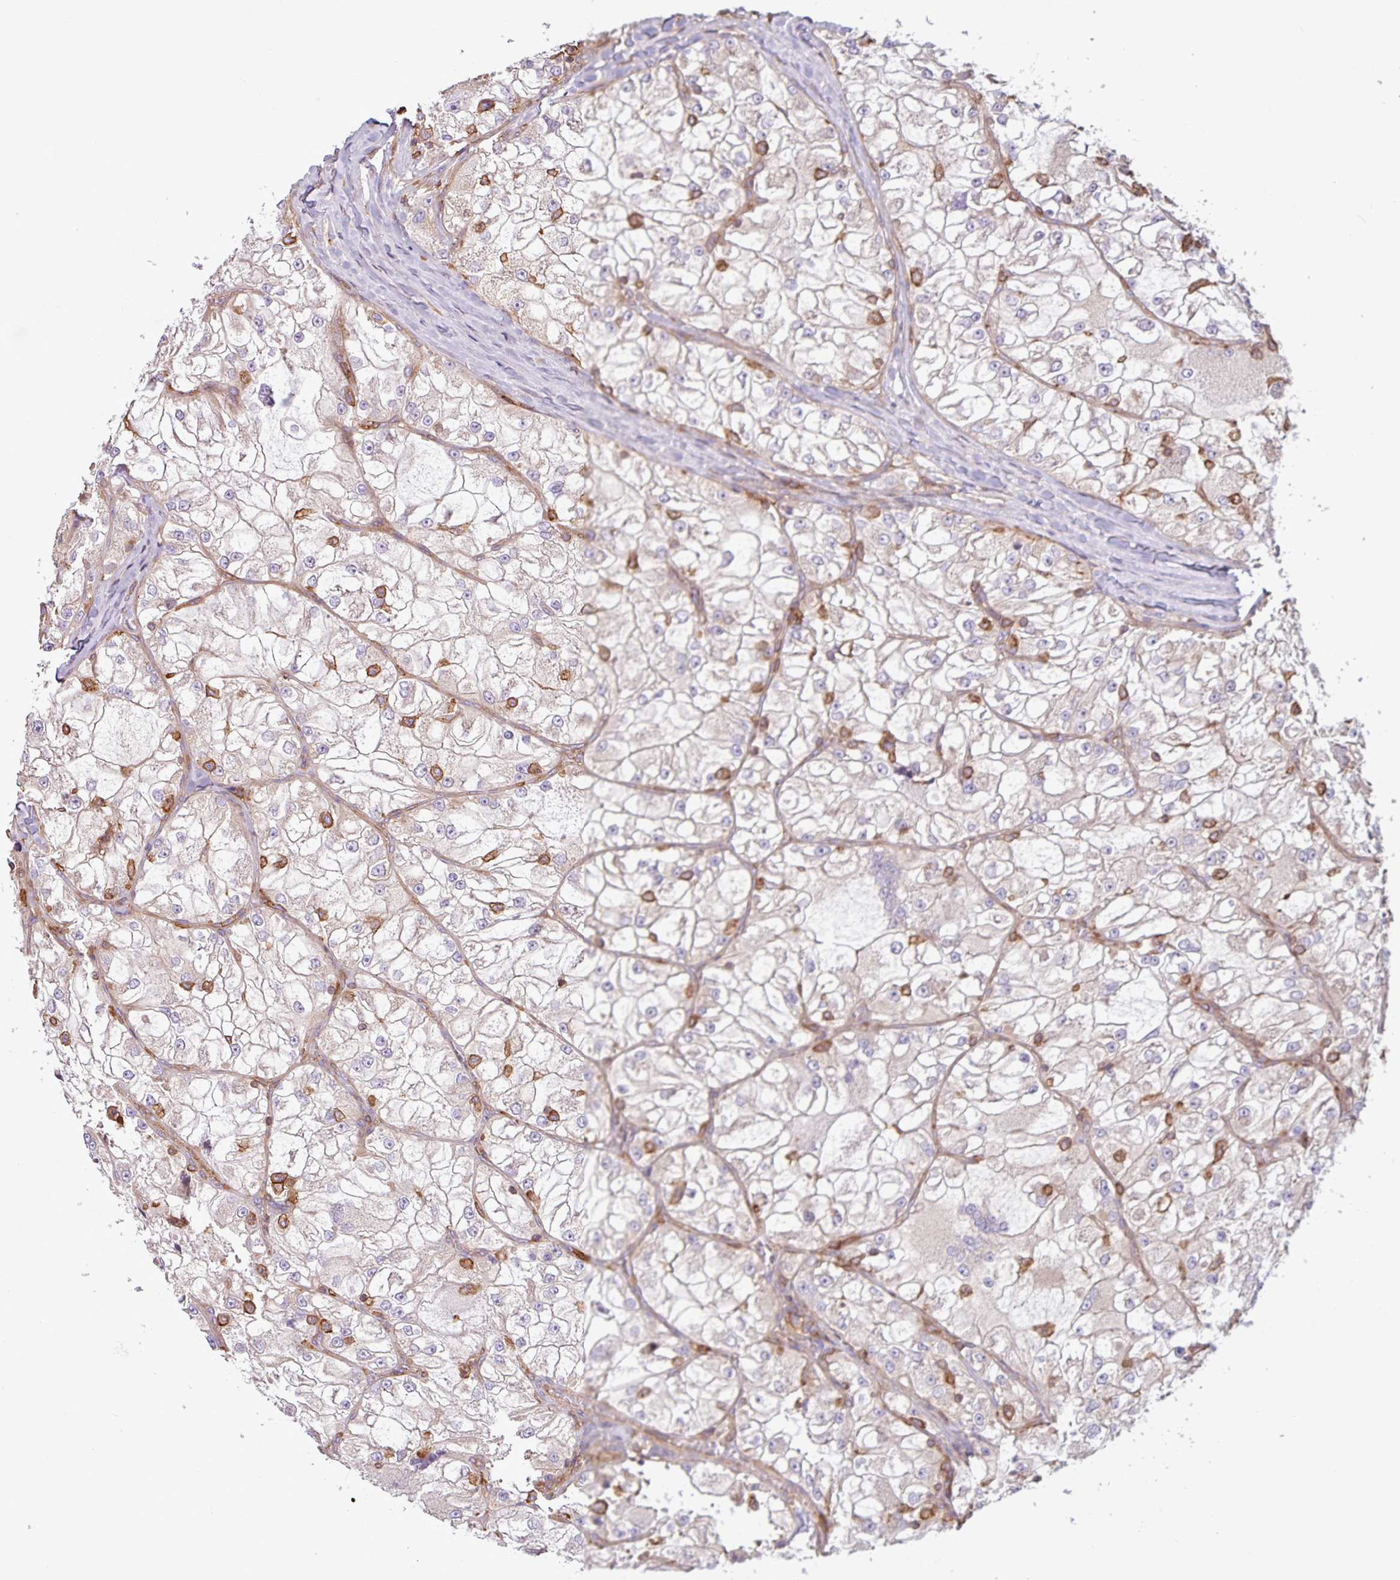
{"staining": {"intensity": "negative", "quantity": "none", "location": "none"}, "tissue": "renal cancer", "cell_type": "Tumor cells", "image_type": "cancer", "snomed": [{"axis": "morphology", "description": "Adenocarcinoma, NOS"}, {"axis": "topography", "description": "Kidney"}], "caption": "Renal adenocarcinoma was stained to show a protein in brown. There is no significant expression in tumor cells.", "gene": "ACTR3", "patient": {"sex": "female", "age": 72}}